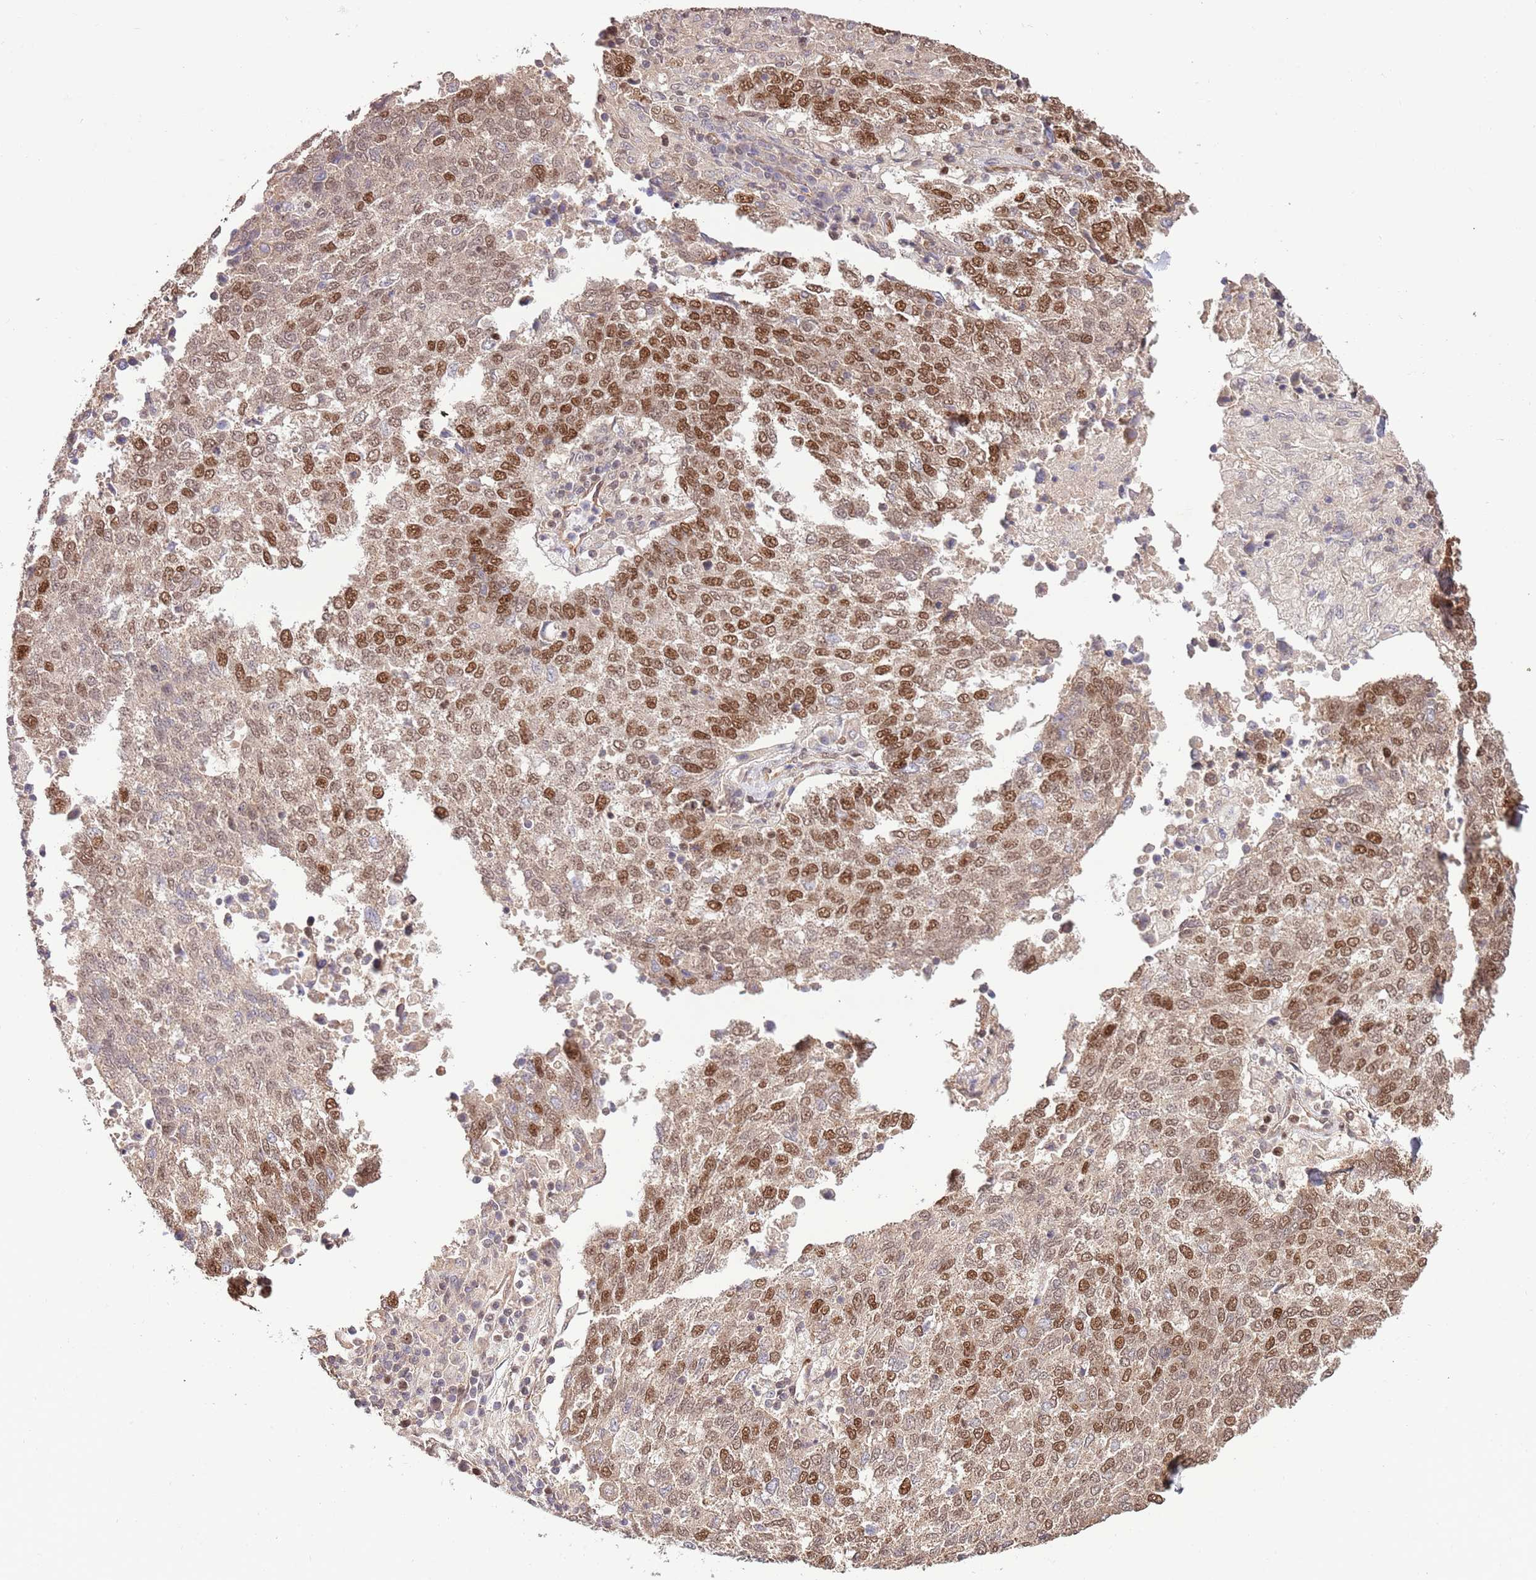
{"staining": {"intensity": "strong", "quantity": "25%-75%", "location": "nuclear"}, "tissue": "lung cancer", "cell_type": "Tumor cells", "image_type": "cancer", "snomed": [{"axis": "morphology", "description": "Squamous cell carcinoma, NOS"}, {"axis": "topography", "description": "Lung"}], "caption": "This image exhibits lung cancer stained with immunohistochemistry to label a protein in brown. The nuclear of tumor cells show strong positivity for the protein. Nuclei are counter-stained blue.", "gene": "RIF1", "patient": {"sex": "male", "age": 73}}